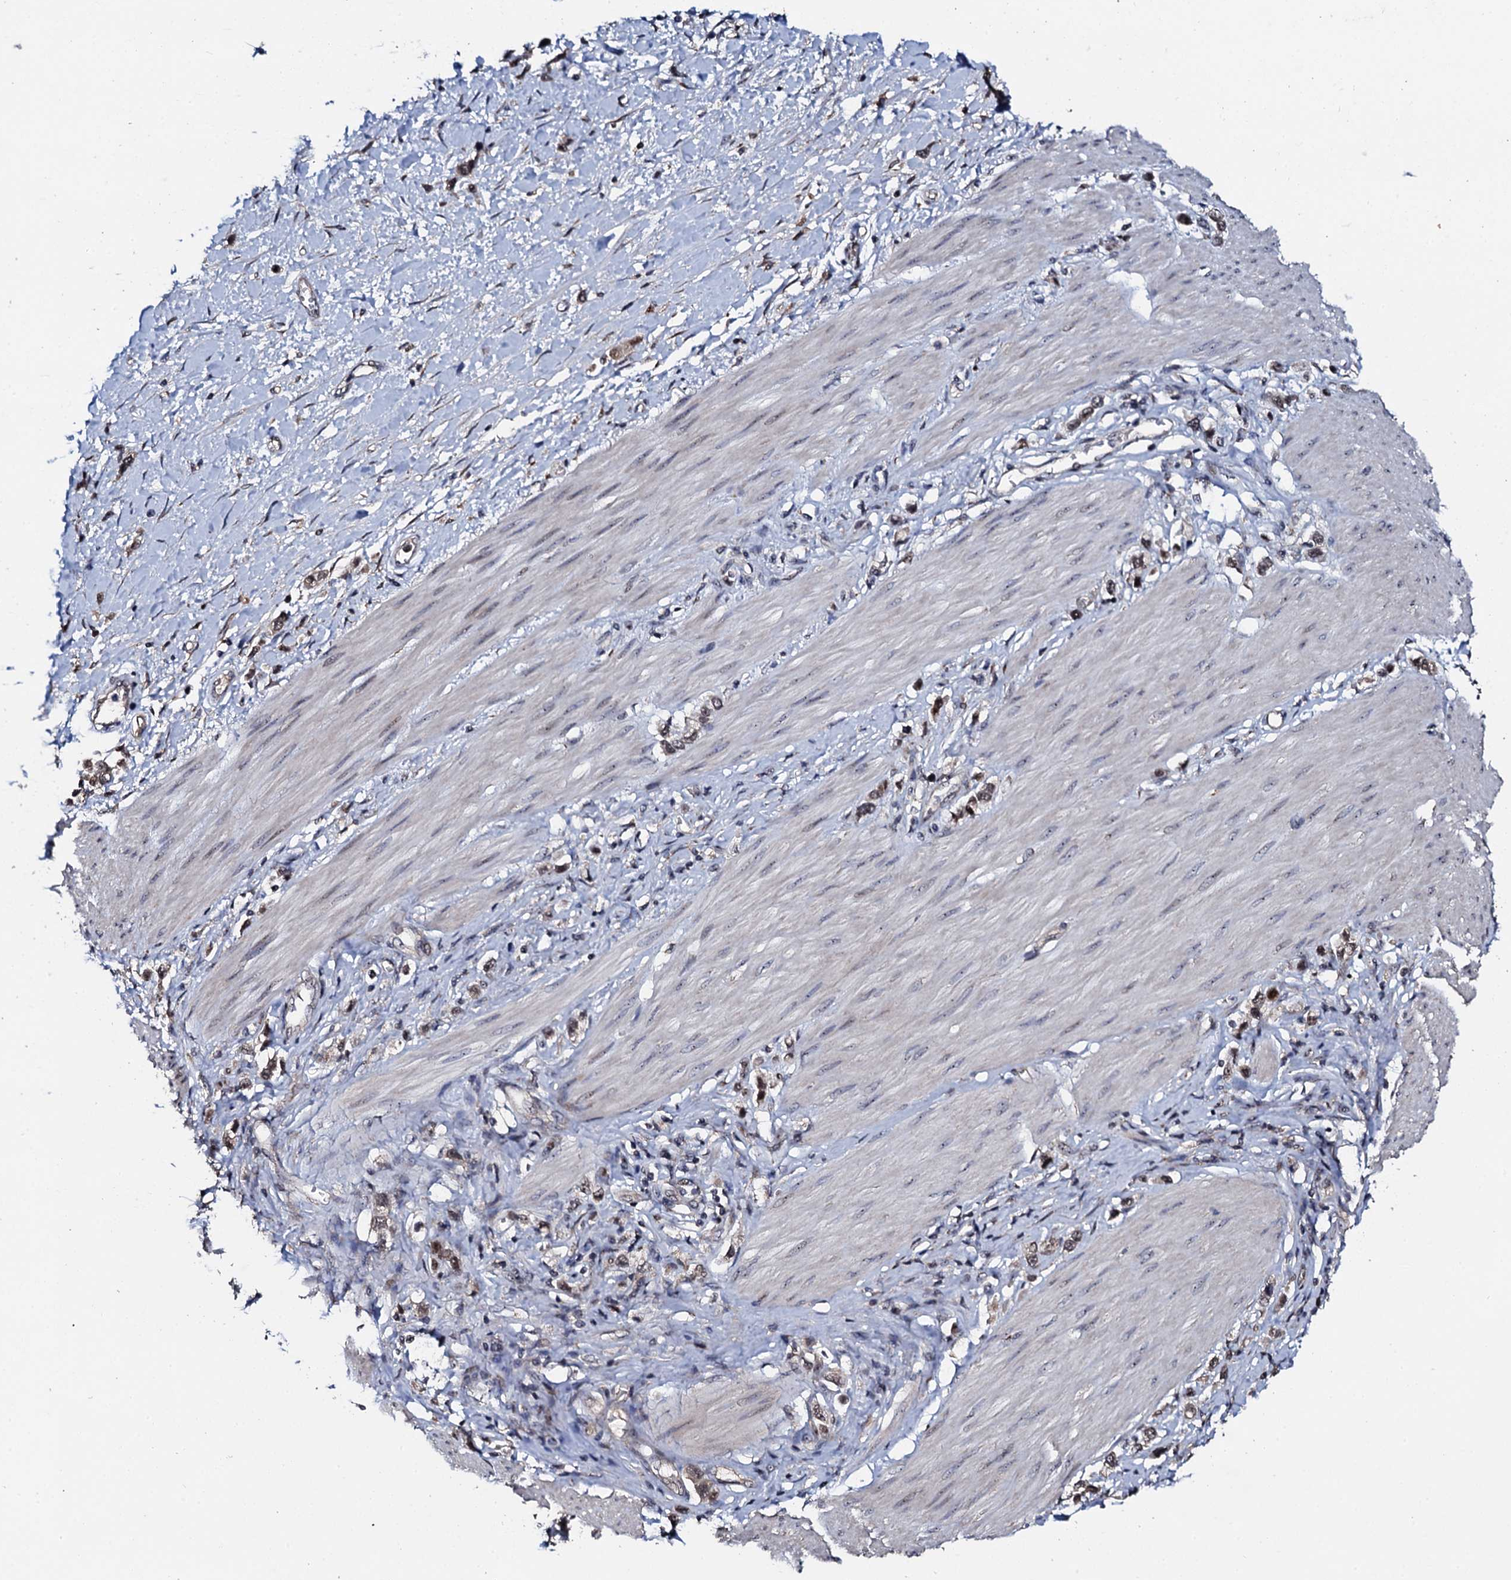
{"staining": {"intensity": "weak", "quantity": "25%-75%", "location": "nuclear"}, "tissue": "stomach cancer", "cell_type": "Tumor cells", "image_type": "cancer", "snomed": [{"axis": "morphology", "description": "Normal tissue, NOS"}, {"axis": "morphology", "description": "Adenocarcinoma, NOS"}, {"axis": "topography", "description": "Stomach, upper"}, {"axis": "topography", "description": "Stomach"}], "caption": "Stomach adenocarcinoma stained with DAB immunohistochemistry (IHC) exhibits low levels of weak nuclear staining in approximately 25%-75% of tumor cells.", "gene": "FAM111A", "patient": {"sex": "female", "age": 65}}